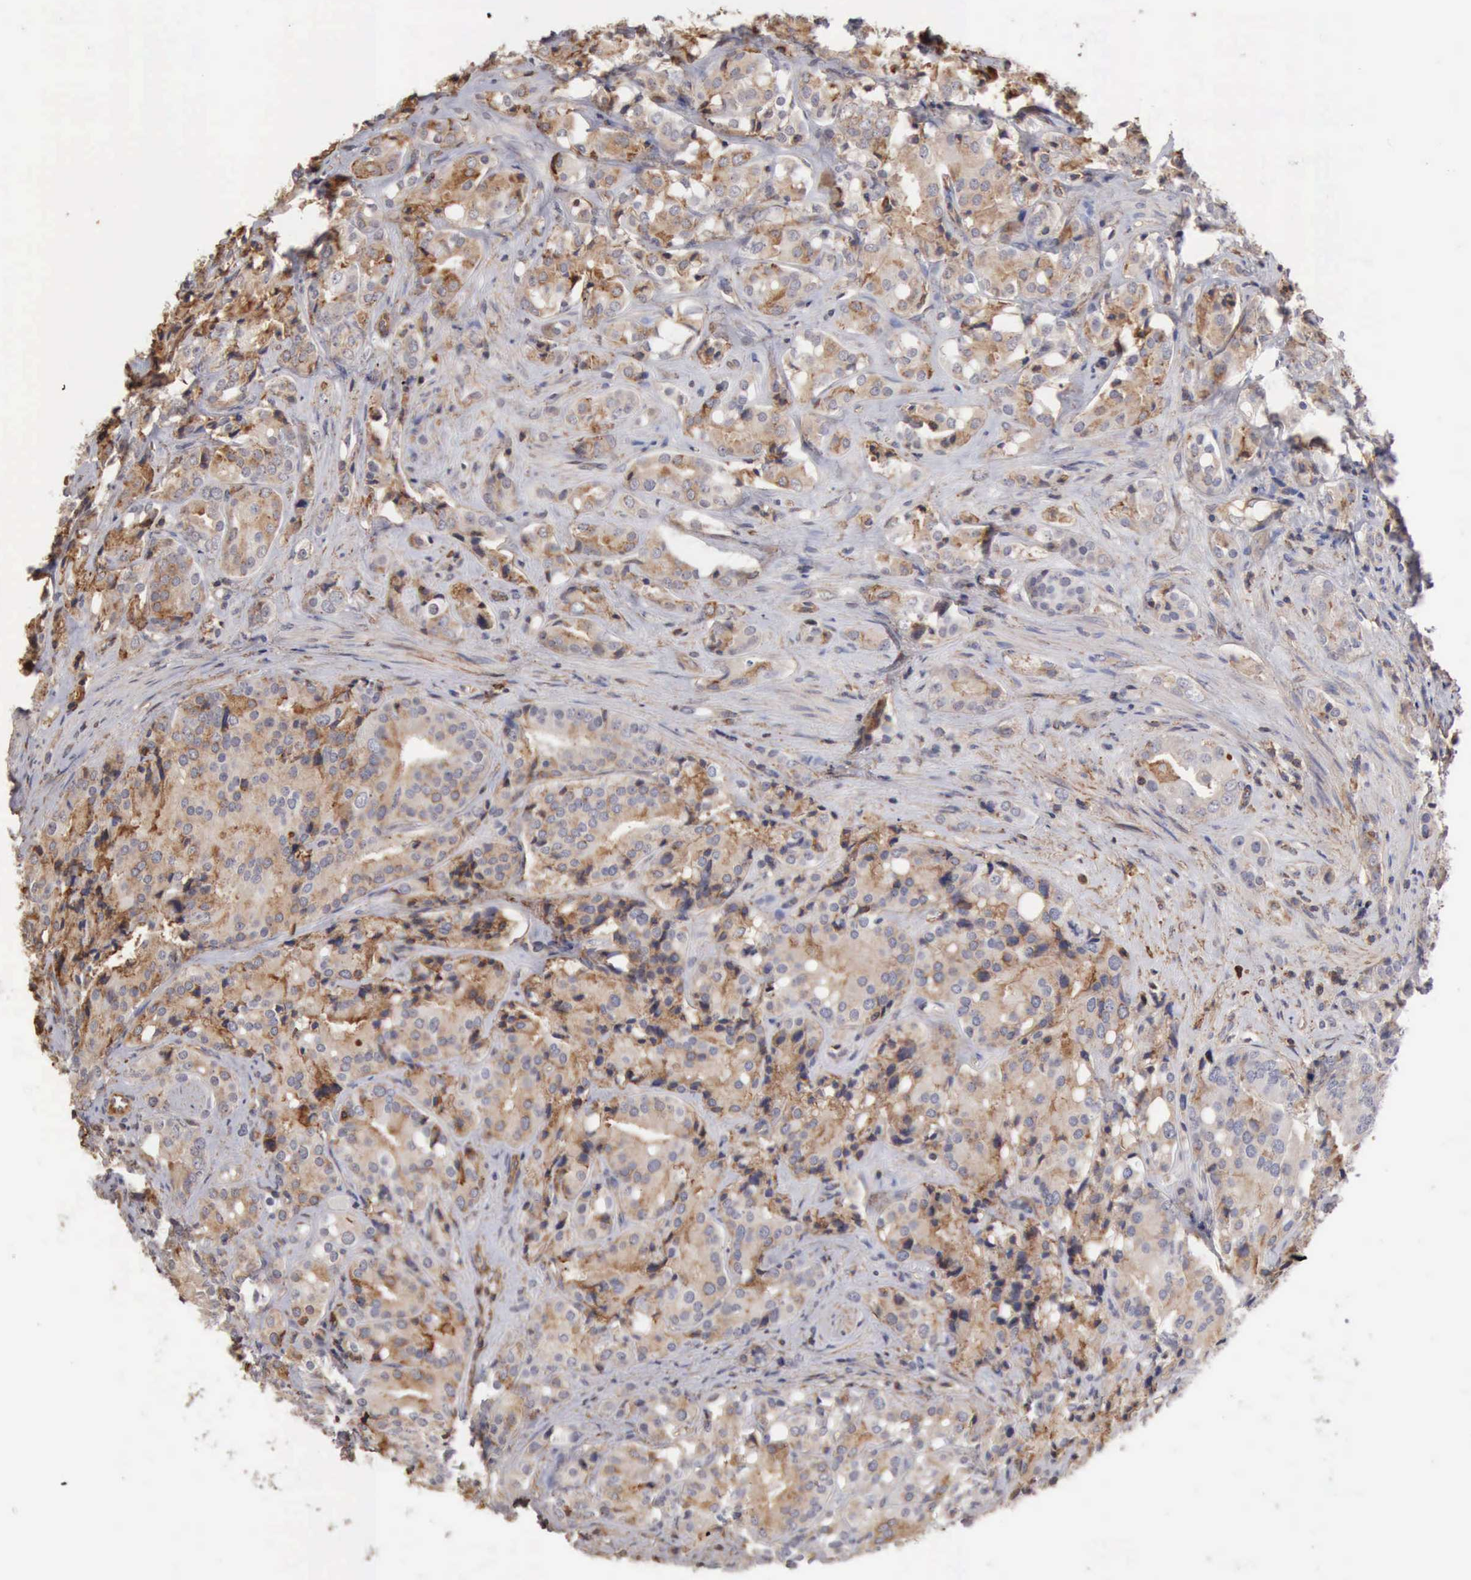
{"staining": {"intensity": "weak", "quantity": "25%-75%", "location": "cytoplasmic/membranous"}, "tissue": "prostate cancer", "cell_type": "Tumor cells", "image_type": "cancer", "snomed": [{"axis": "morphology", "description": "Adenocarcinoma, High grade"}, {"axis": "topography", "description": "Prostate"}], "caption": "High-magnification brightfield microscopy of prostate high-grade adenocarcinoma stained with DAB (brown) and counterstained with hematoxylin (blue). tumor cells exhibit weak cytoplasmic/membranous positivity is present in about25%-75% of cells.", "gene": "GPR101", "patient": {"sex": "male", "age": 68}}